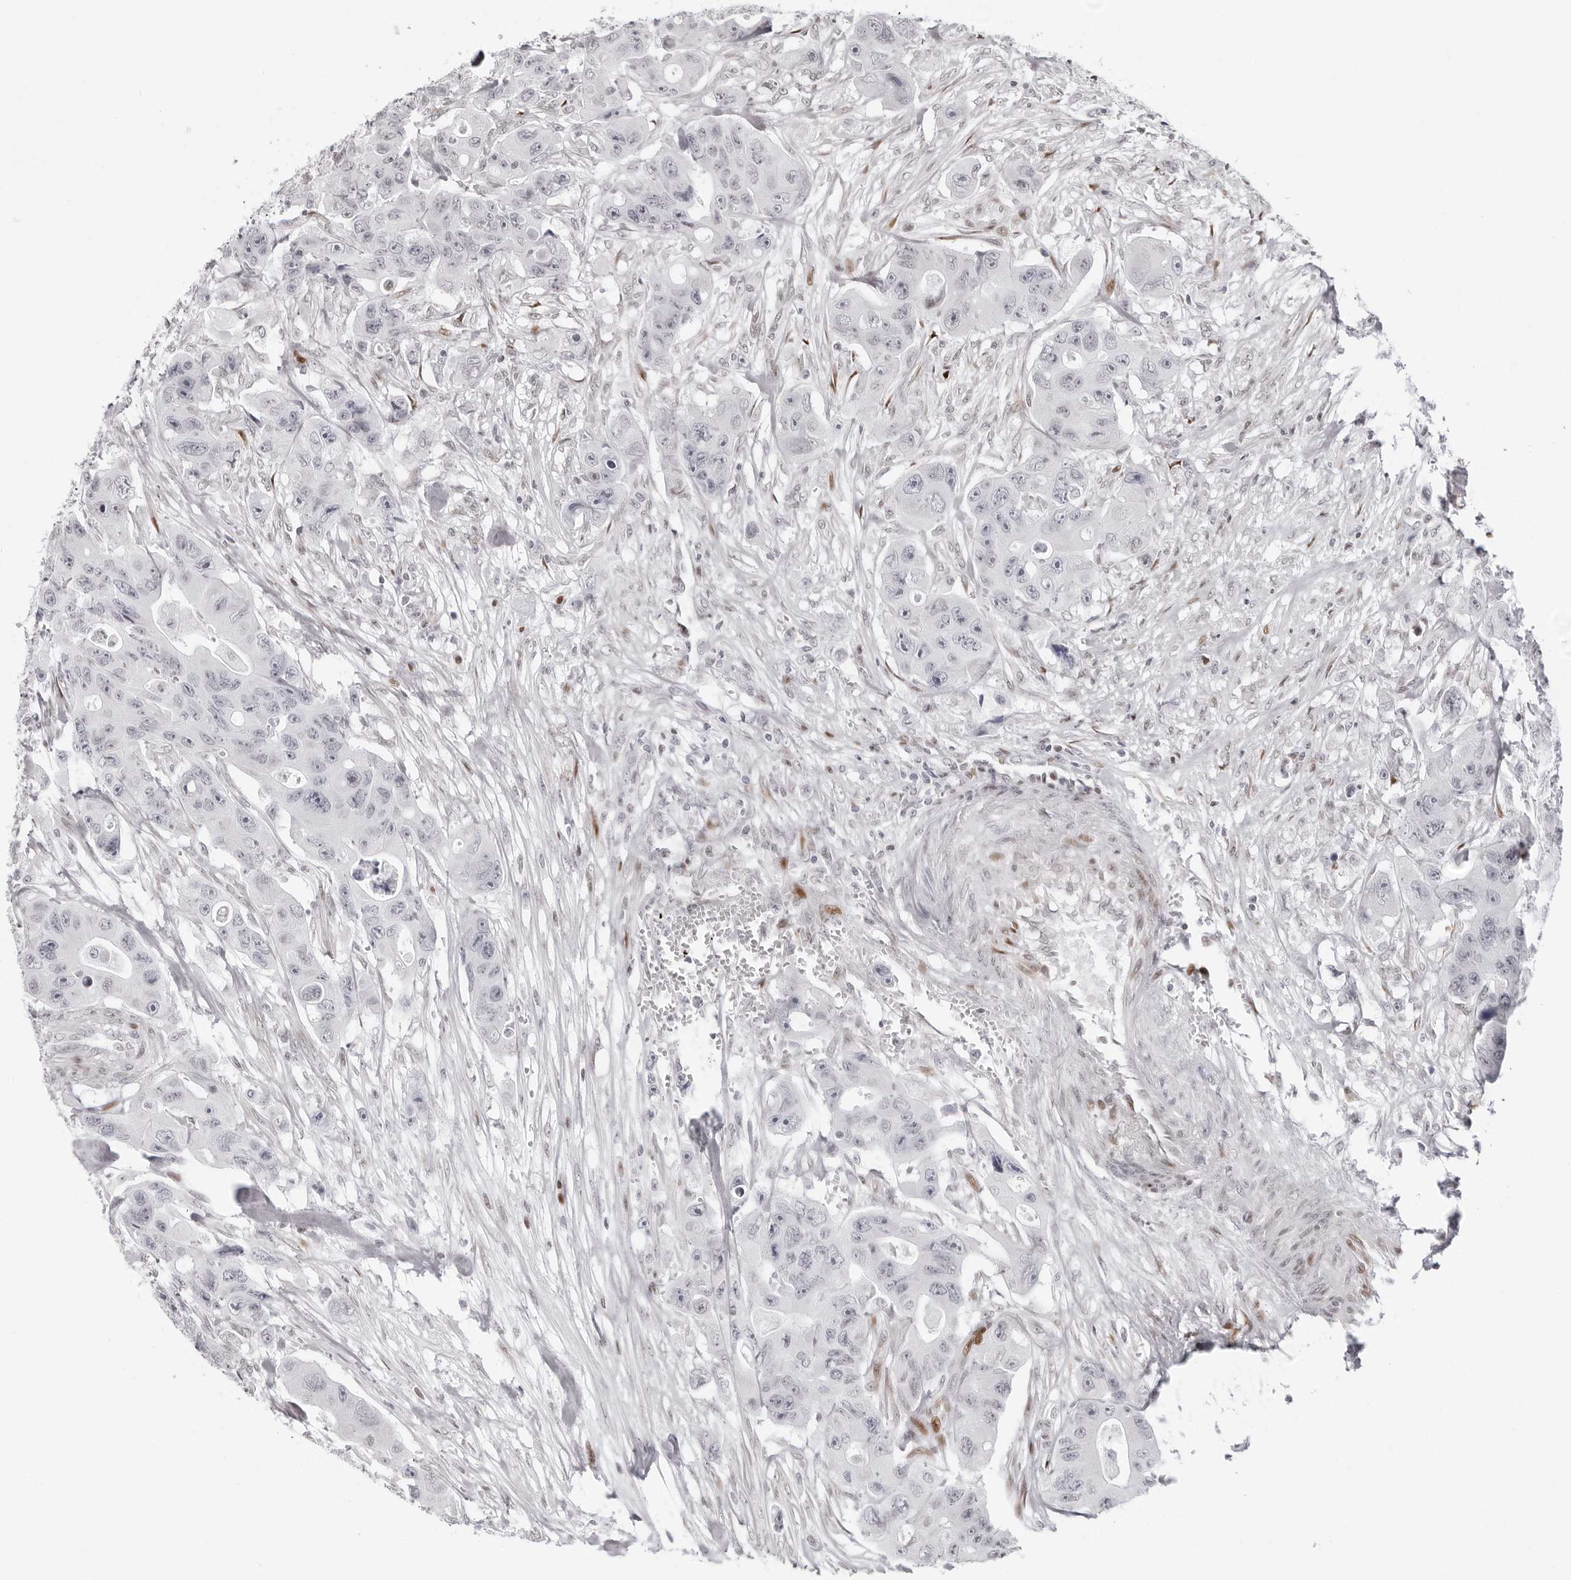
{"staining": {"intensity": "negative", "quantity": "none", "location": "none"}, "tissue": "colorectal cancer", "cell_type": "Tumor cells", "image_type": "cancer", "snomed": [{"axis": "morphology", "description": "Adenocarcinoma, NOS"}, {"axis": "topography", "description": "Colon"}], "caption": "Colorectal cancer (adenocarcinoma) stained for a protein using immunohistochemistry (IHC) reveals no staining tumor cells.", "gene": "NTPCR", "patient": {"sex": "female", "age": 46}}